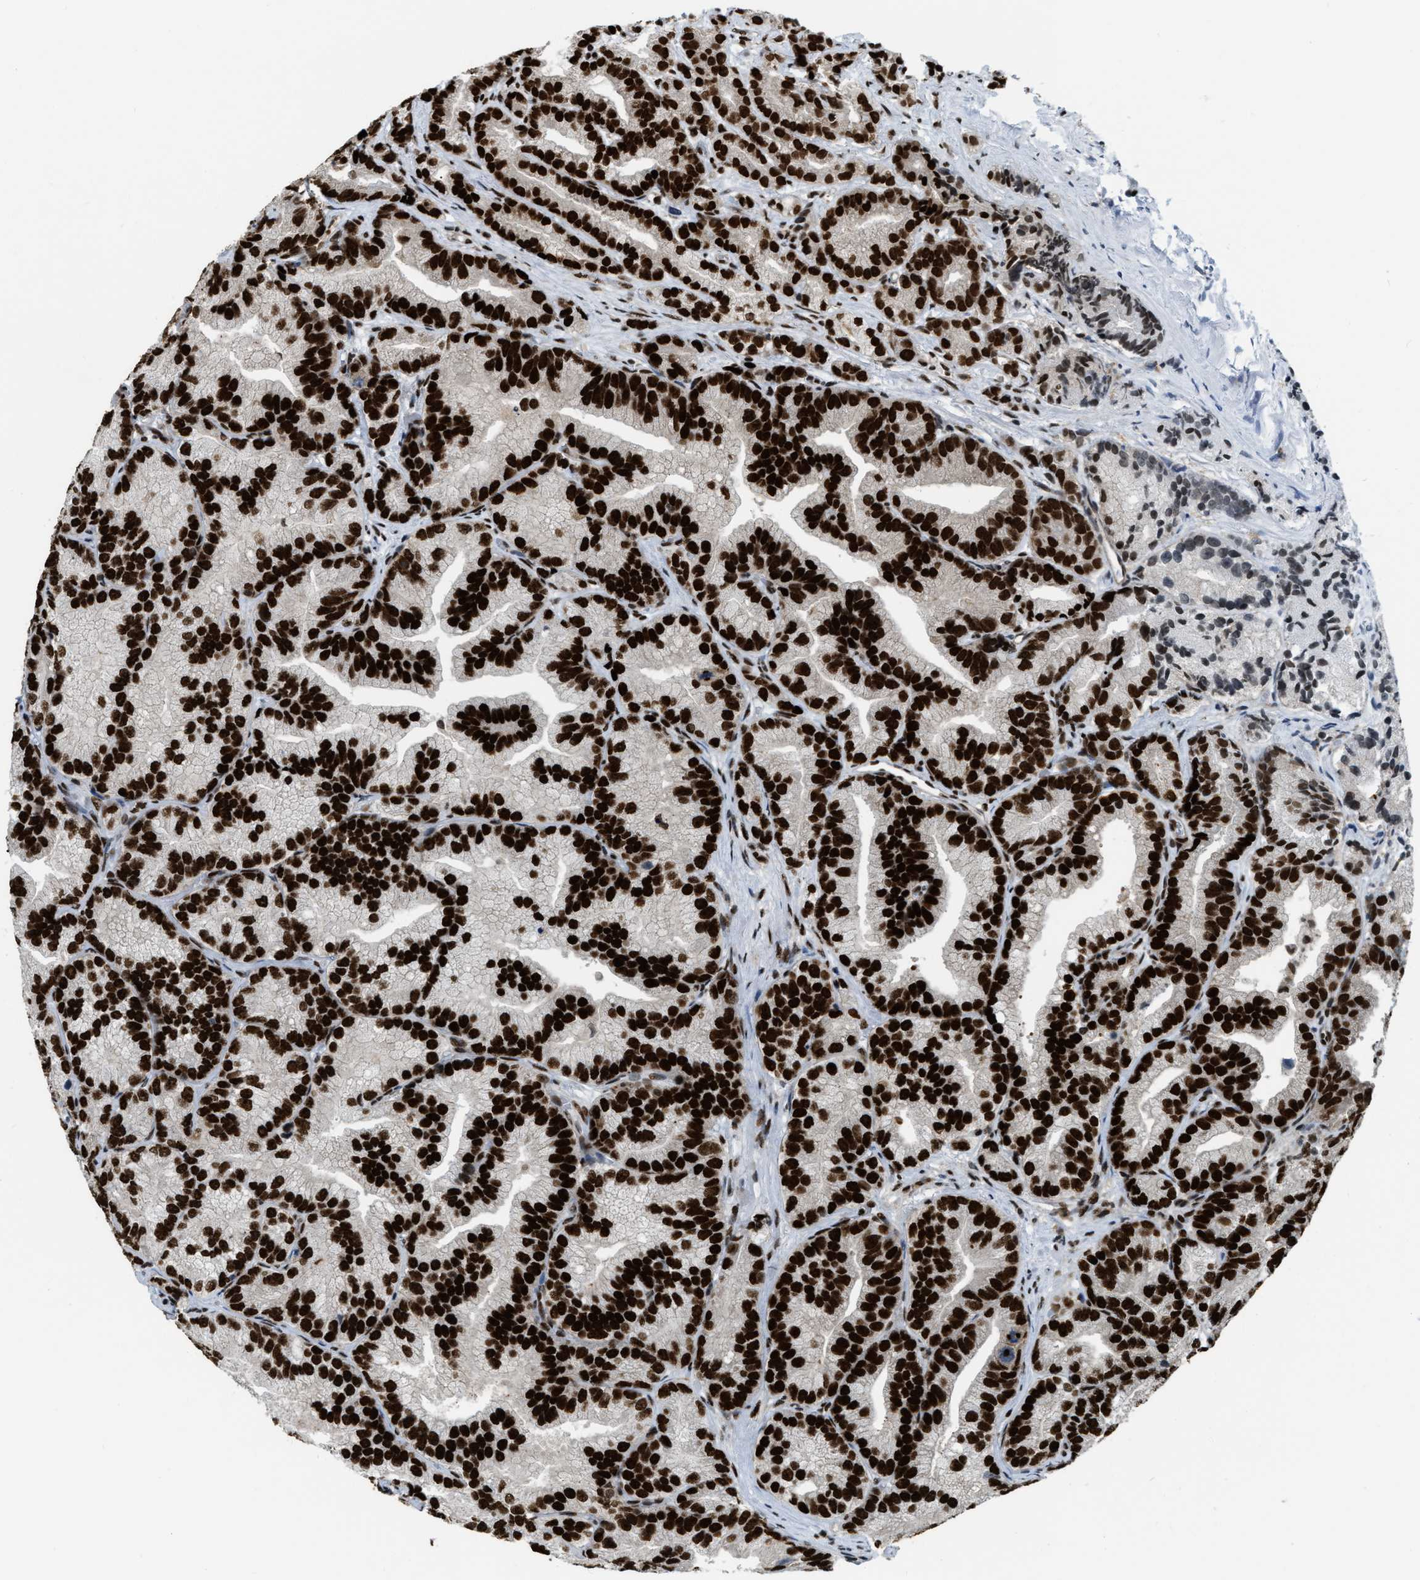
{"staining": {"intensity": "strong", "quantity": "25%-75%", "location": "nuclear"}, "tissue": "prostate cancer", "cell_type": "Tumor cells", "image_type": "cancer", "snomed": [{"axis": "morphology", "description": "Adenocarcinoma, Low grade"}, {"axis": "topography", "description": "Prostate"}], "caption": "Prostate adenocarcinoma (low-grade) stained with a brown dye demonstrates strong nuclear positive staining in about 25%-75% of tumor cells.", "gene": "NUMA1", "patient": {"sex": "male", "age": 89}}